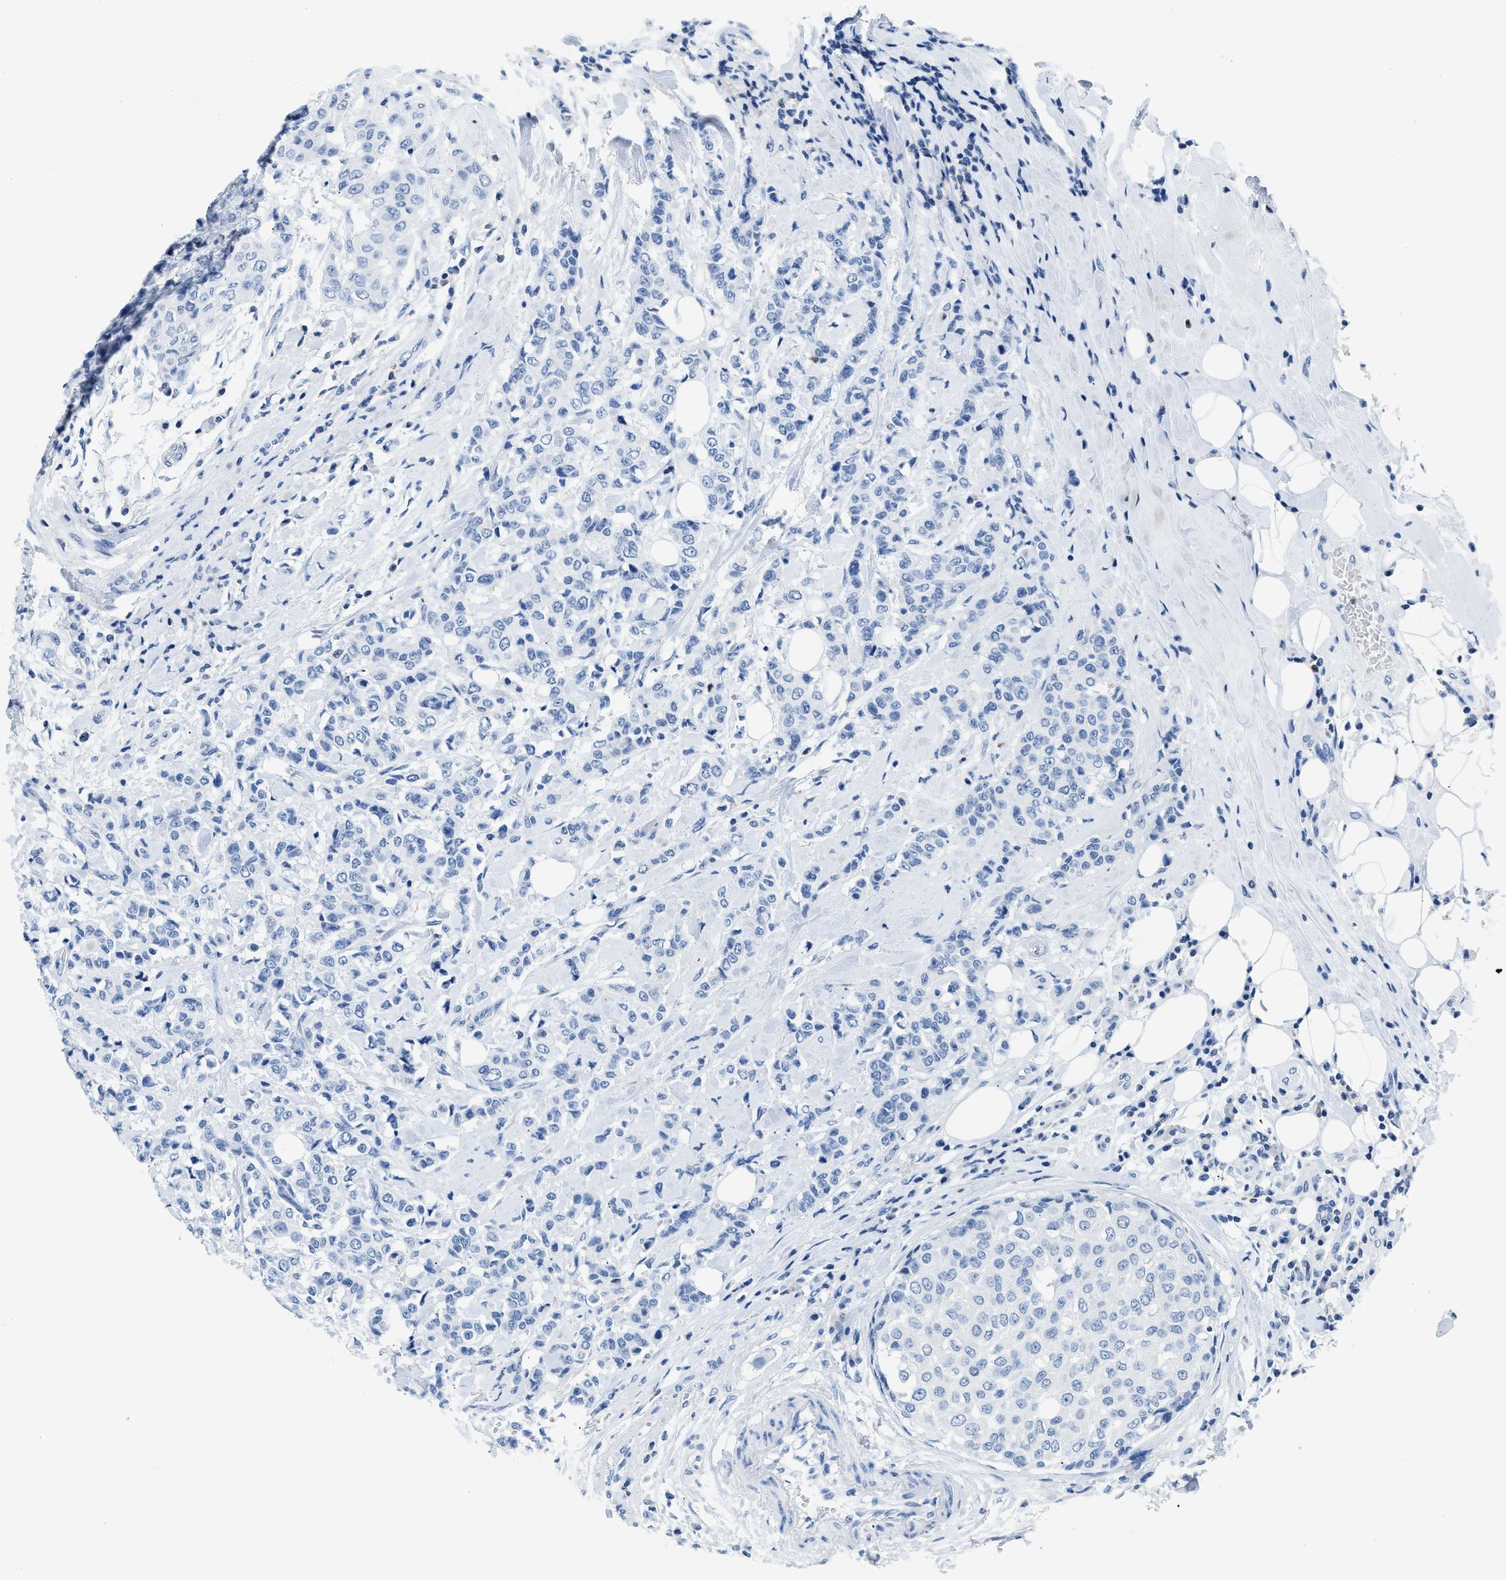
{"staining": {"intensity": "negative", "quantity": "none", "location": "none"}, "tissue": "breast cancer", "cell_type": "Tumor cells", "image_type": "cancer", "snomed": [{"axis": "morphology", "description": "Duct carcinoma"}, {"axis": "topography", "description": "Breast"}], "caption": "Image shows no protein expression in tumor cells of breast cancer (invasive ductal carcinoma) tissue.", "gene": "NFATC2", "patient": {"sex": "female", "age": 27}}